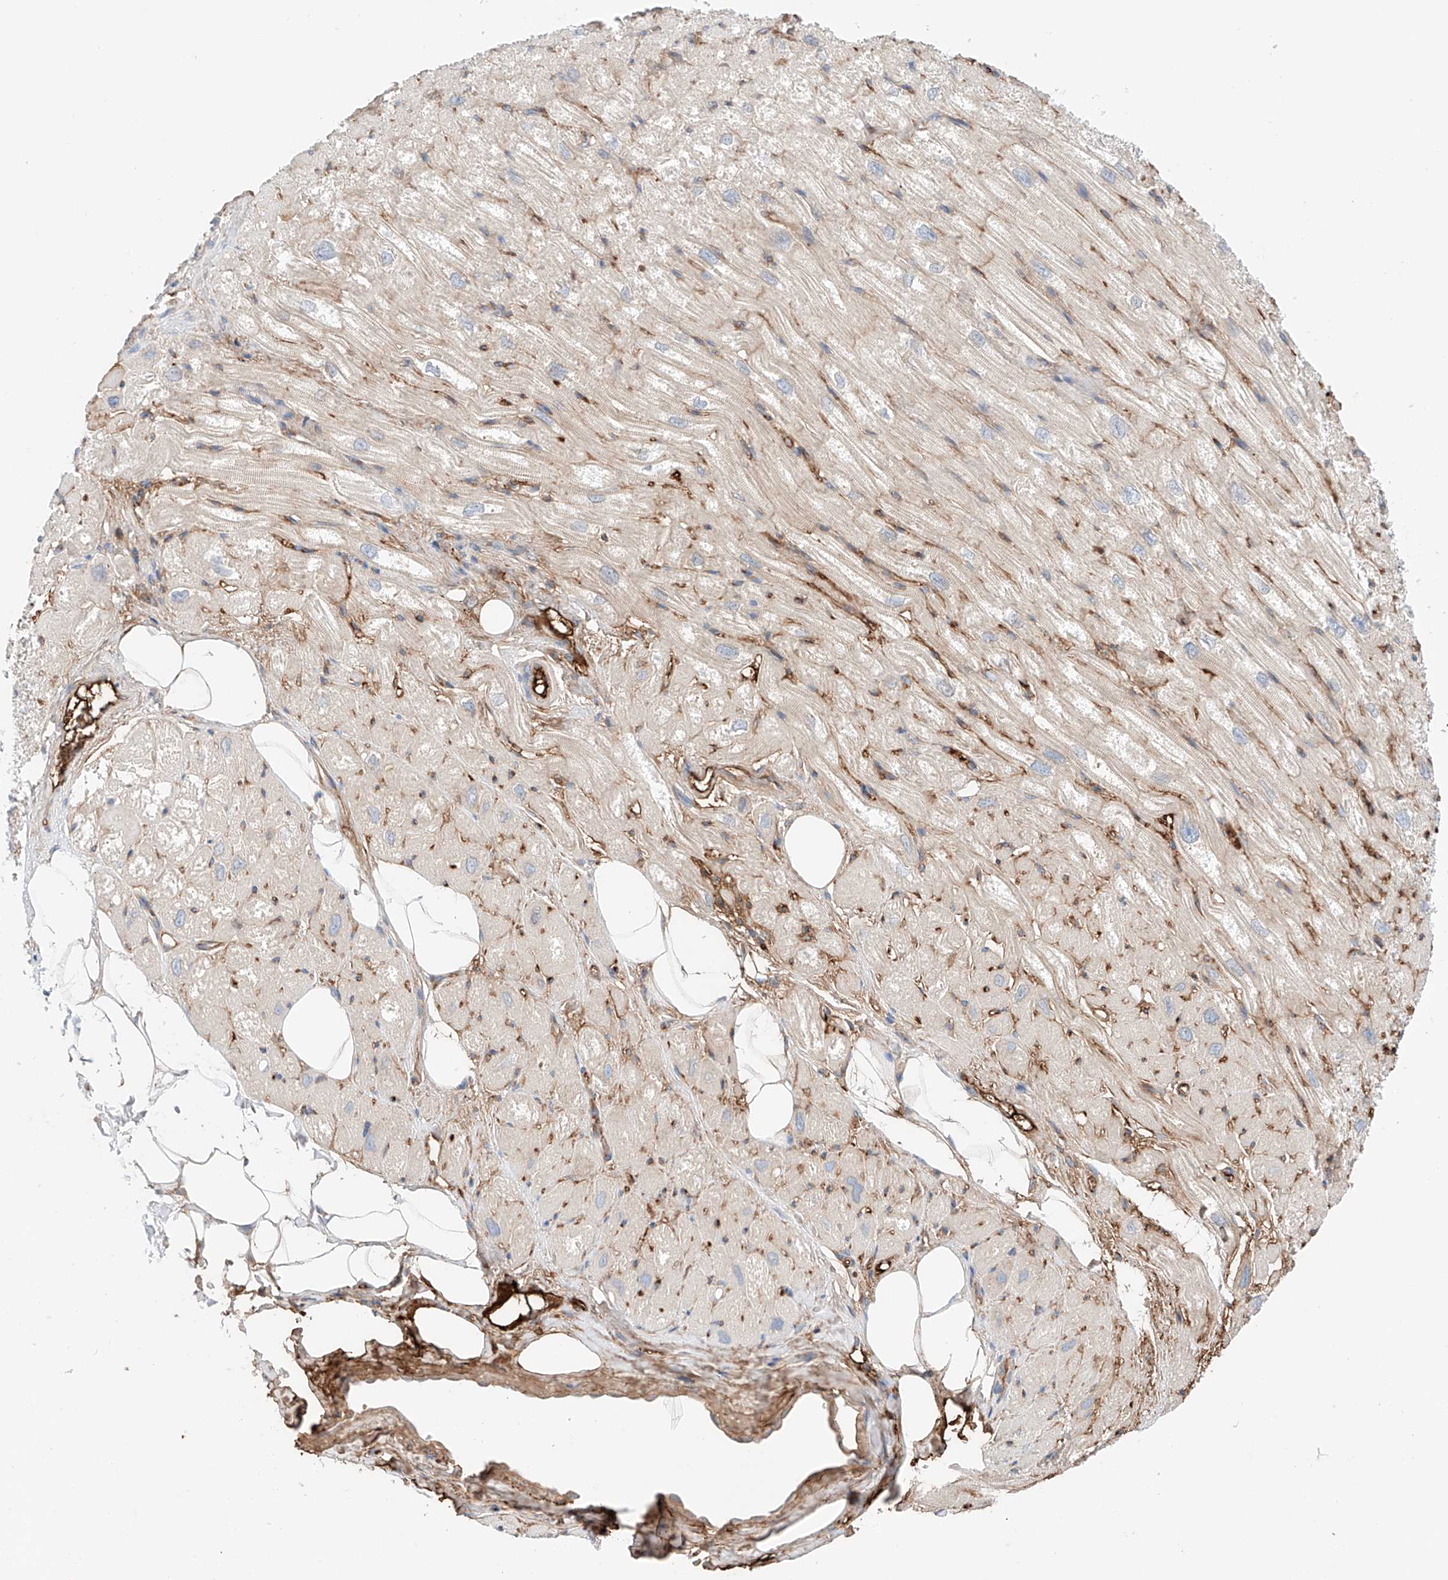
{"staining": {"intensity": "weak", "quantity": "<25%", "location": "cytoplasmic/membranous"}, "tissue": "heart muscle", "cell_type": "Cardiomyocytes", "image_type": "normal", "snomed": [{"axis": "morphology", "description": "Normal tissue, NOS"}, {"axis": "topography", "description": "Heart"}], "caption": "Cardiomyocytes show no significant positivity in unremarkable heart muscle. (DAB (3,3'-diaminobenzidine) immunohistochemistry with hematoxylin counter stain).", "gene": "PGGT1B", "patient": {"sex": "male", "age": 50}}